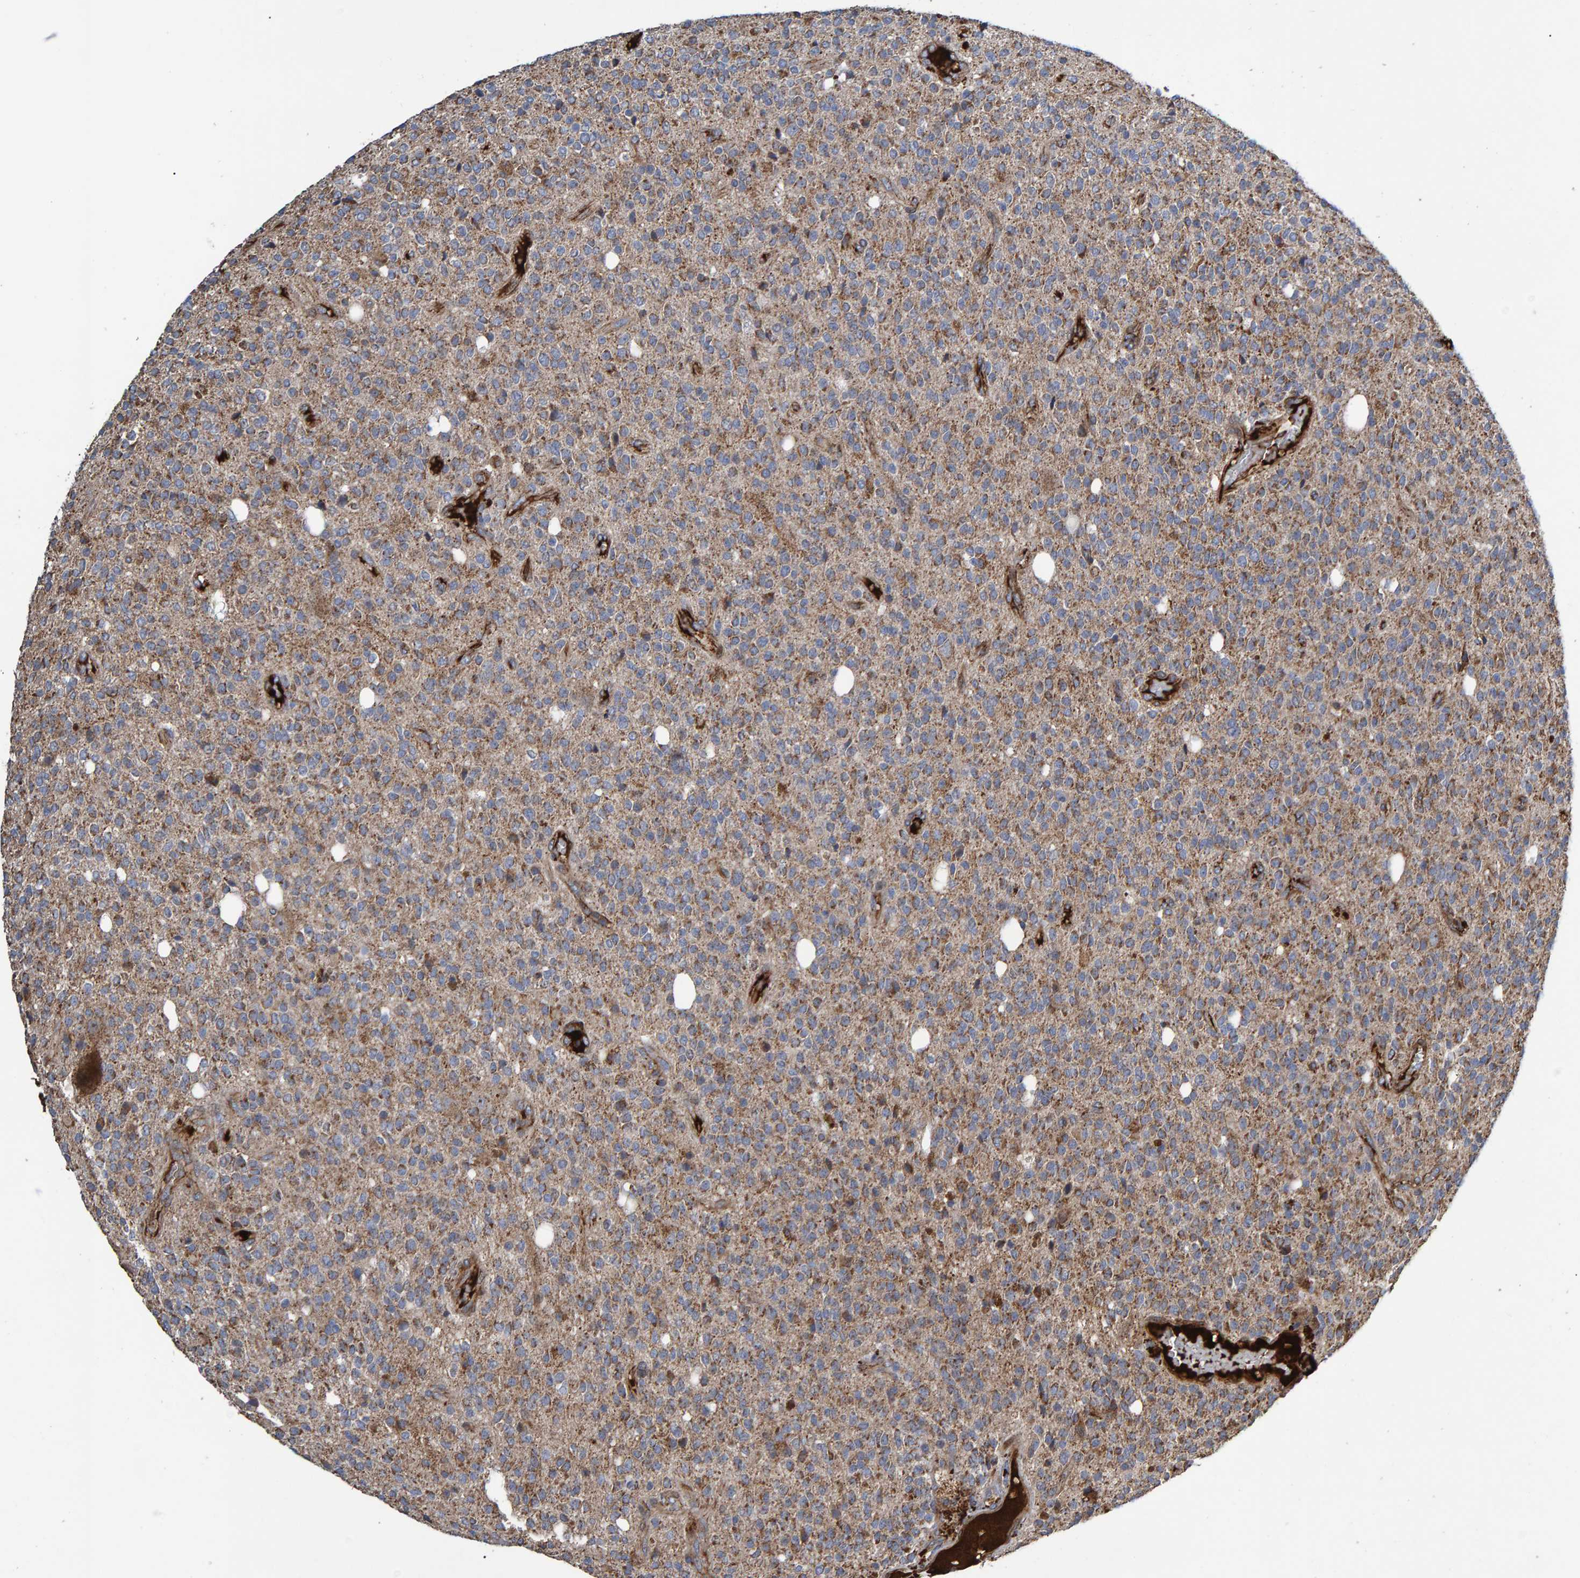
{"staining": {"intensity": "moderate", "quantity": ">75%", "location": "cytoplasmic/membranous"}, "tissue": "glioma", "cell_type": "Tumor cells", "image_type": "cancer", "snomed": [{"axis": "morphology", "description": "Glioma, malignant, High grade"}, {"axis": "topography", "description": "Brain"}], "caption": "Moderate cytoplasmic/membranous staining is identified in approximately >75% of tumor cells in glioma. (IHC, brightfield microscopy, high magnification).", "gene": "SLIT2", "patient": {"sex": "male", "age": 34}}